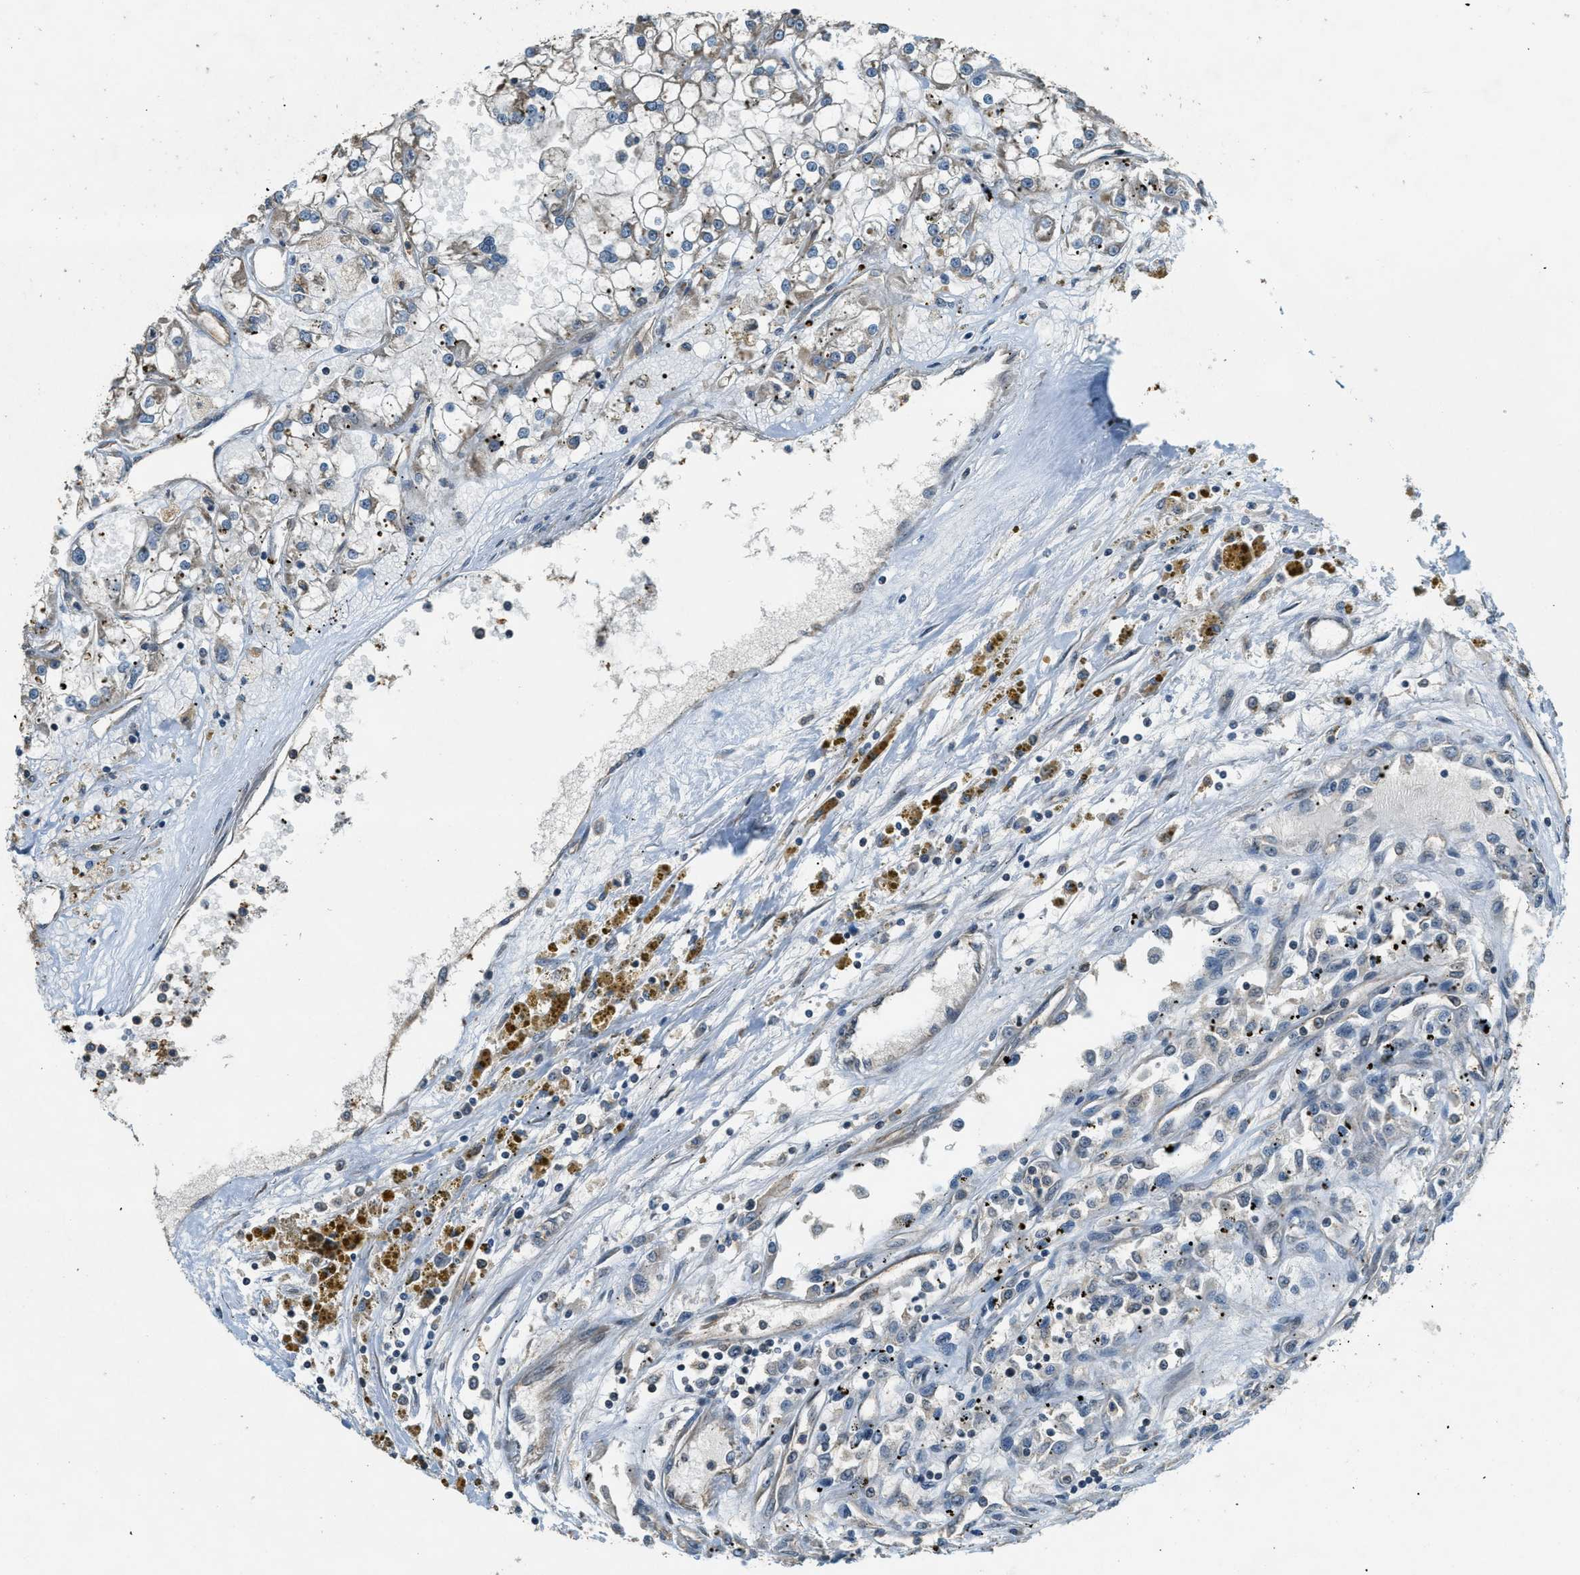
{"staining": {"intensity": "weak", "quantity": ">75%", "location": "cytoplasmic/membranous"}, "tissue": "renal cancer", "cell_type": "Tumor cells", "image_type": "cancer", "snomed": [{"axis": "morphology", "description": "Adenocarcinoma, NOS"}, {"axis": "topography", "description": "Kidney"}], "caption": "High-magnification brightfield microscopy of renal cancer stained with DAB (brown) and counterstained with hematoxylin (blue). tumor cells exhibit weak cytoplasmic/membranous positivity is present in about>75% of cells.", "gene": "MED21", "patient": {"sex": "female", "age": 52}}